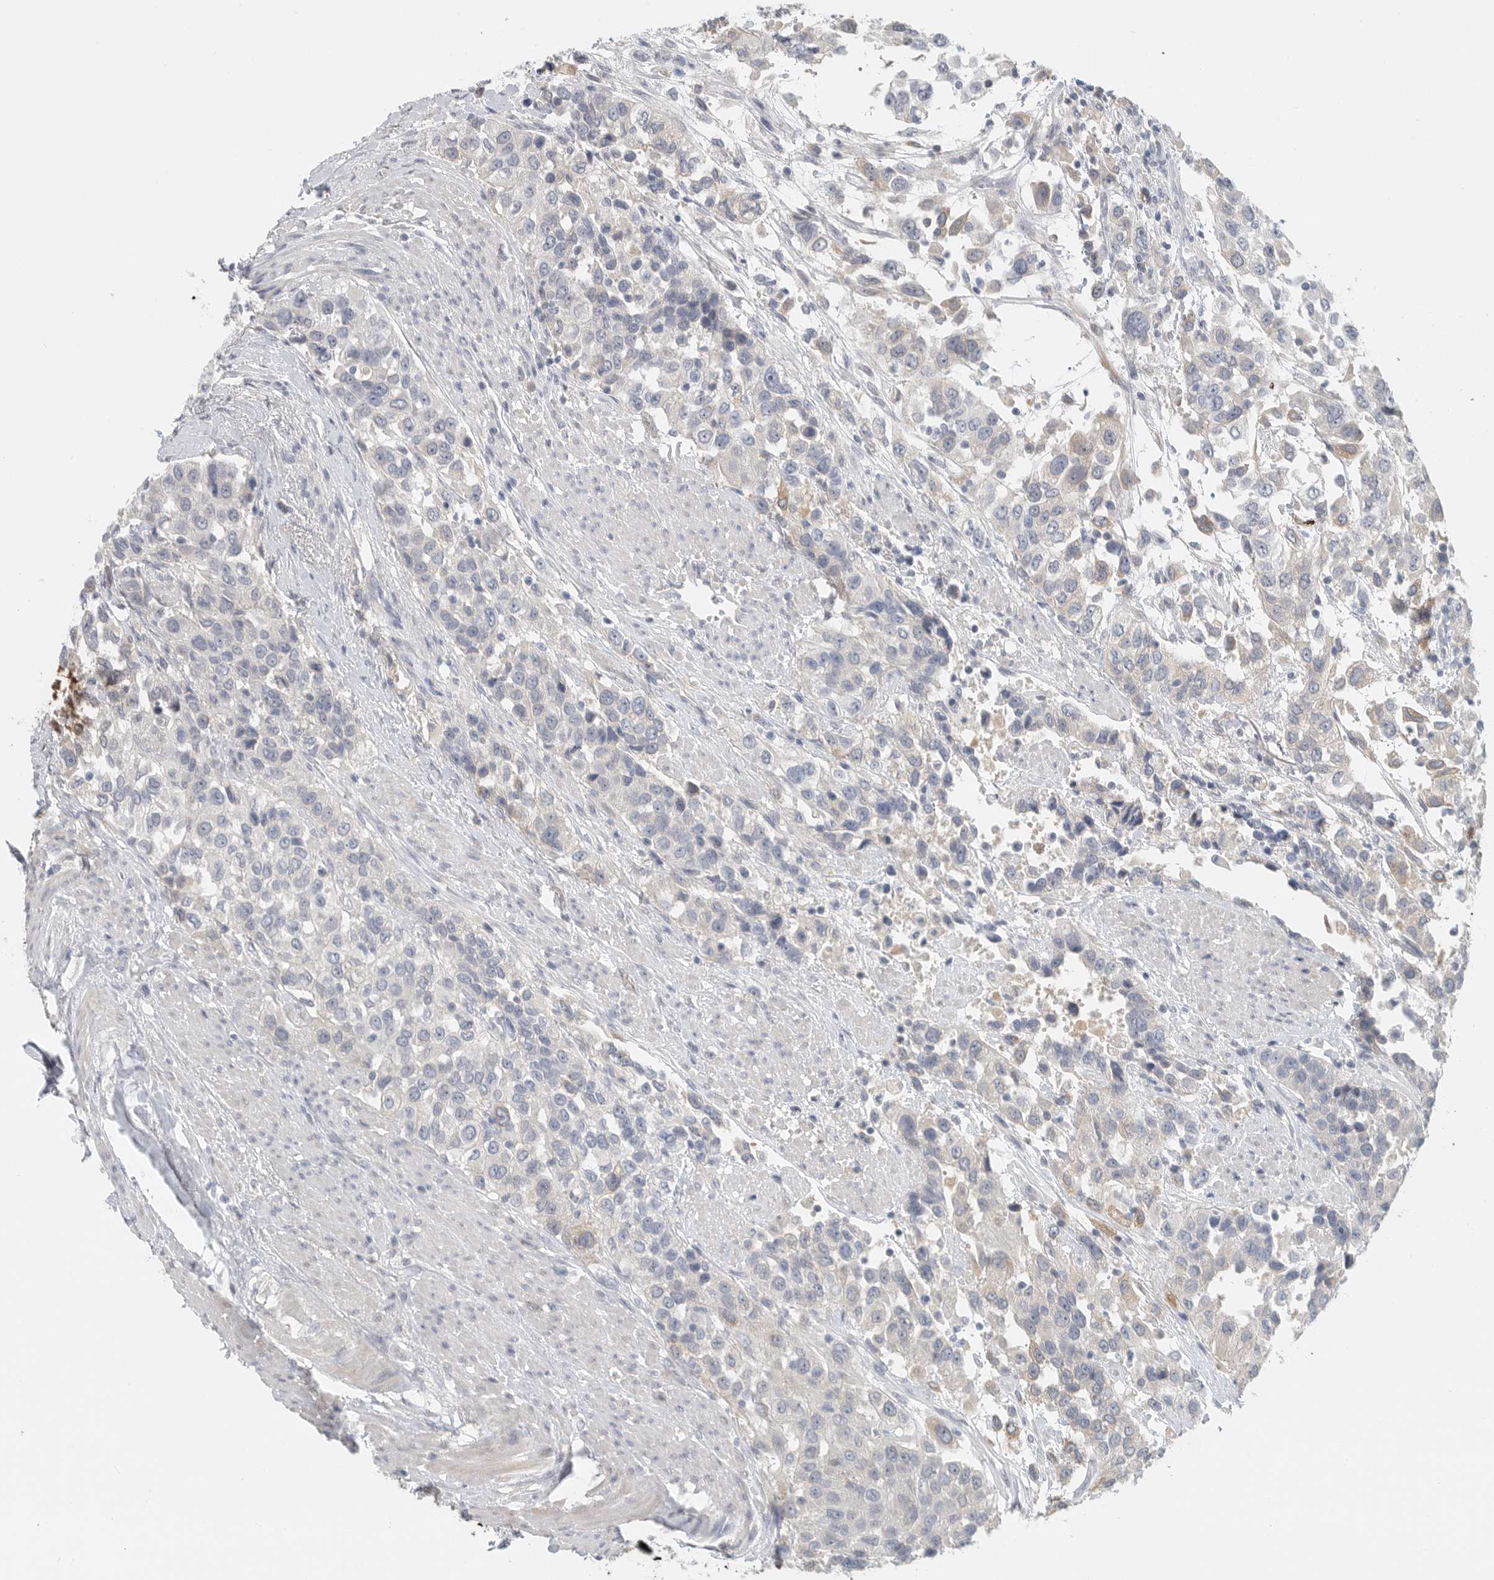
{"staining": {"intensity": "negative", "quantity": "none", "location": "none"}, "tissue": "urothelial cancer", "cell_type": "Tumor cells", "image_type": "cancer", "snomed": [{"axis": "morphology", "description": "Urothelial carcinoma, High grade"}, {"axis": "topography", "description": "Urinary bladder"}], "caption": "Immunohistochemistry (IHC) micrograph of neoplastic tissue: human high-grade urothelial carcinoma stained with DAB (3,3'-diaminobenzidine) reveals no significant protein positivity in tumor cells.", "gene": "PAM", "patient": {"sex": "female", "age": 80}}